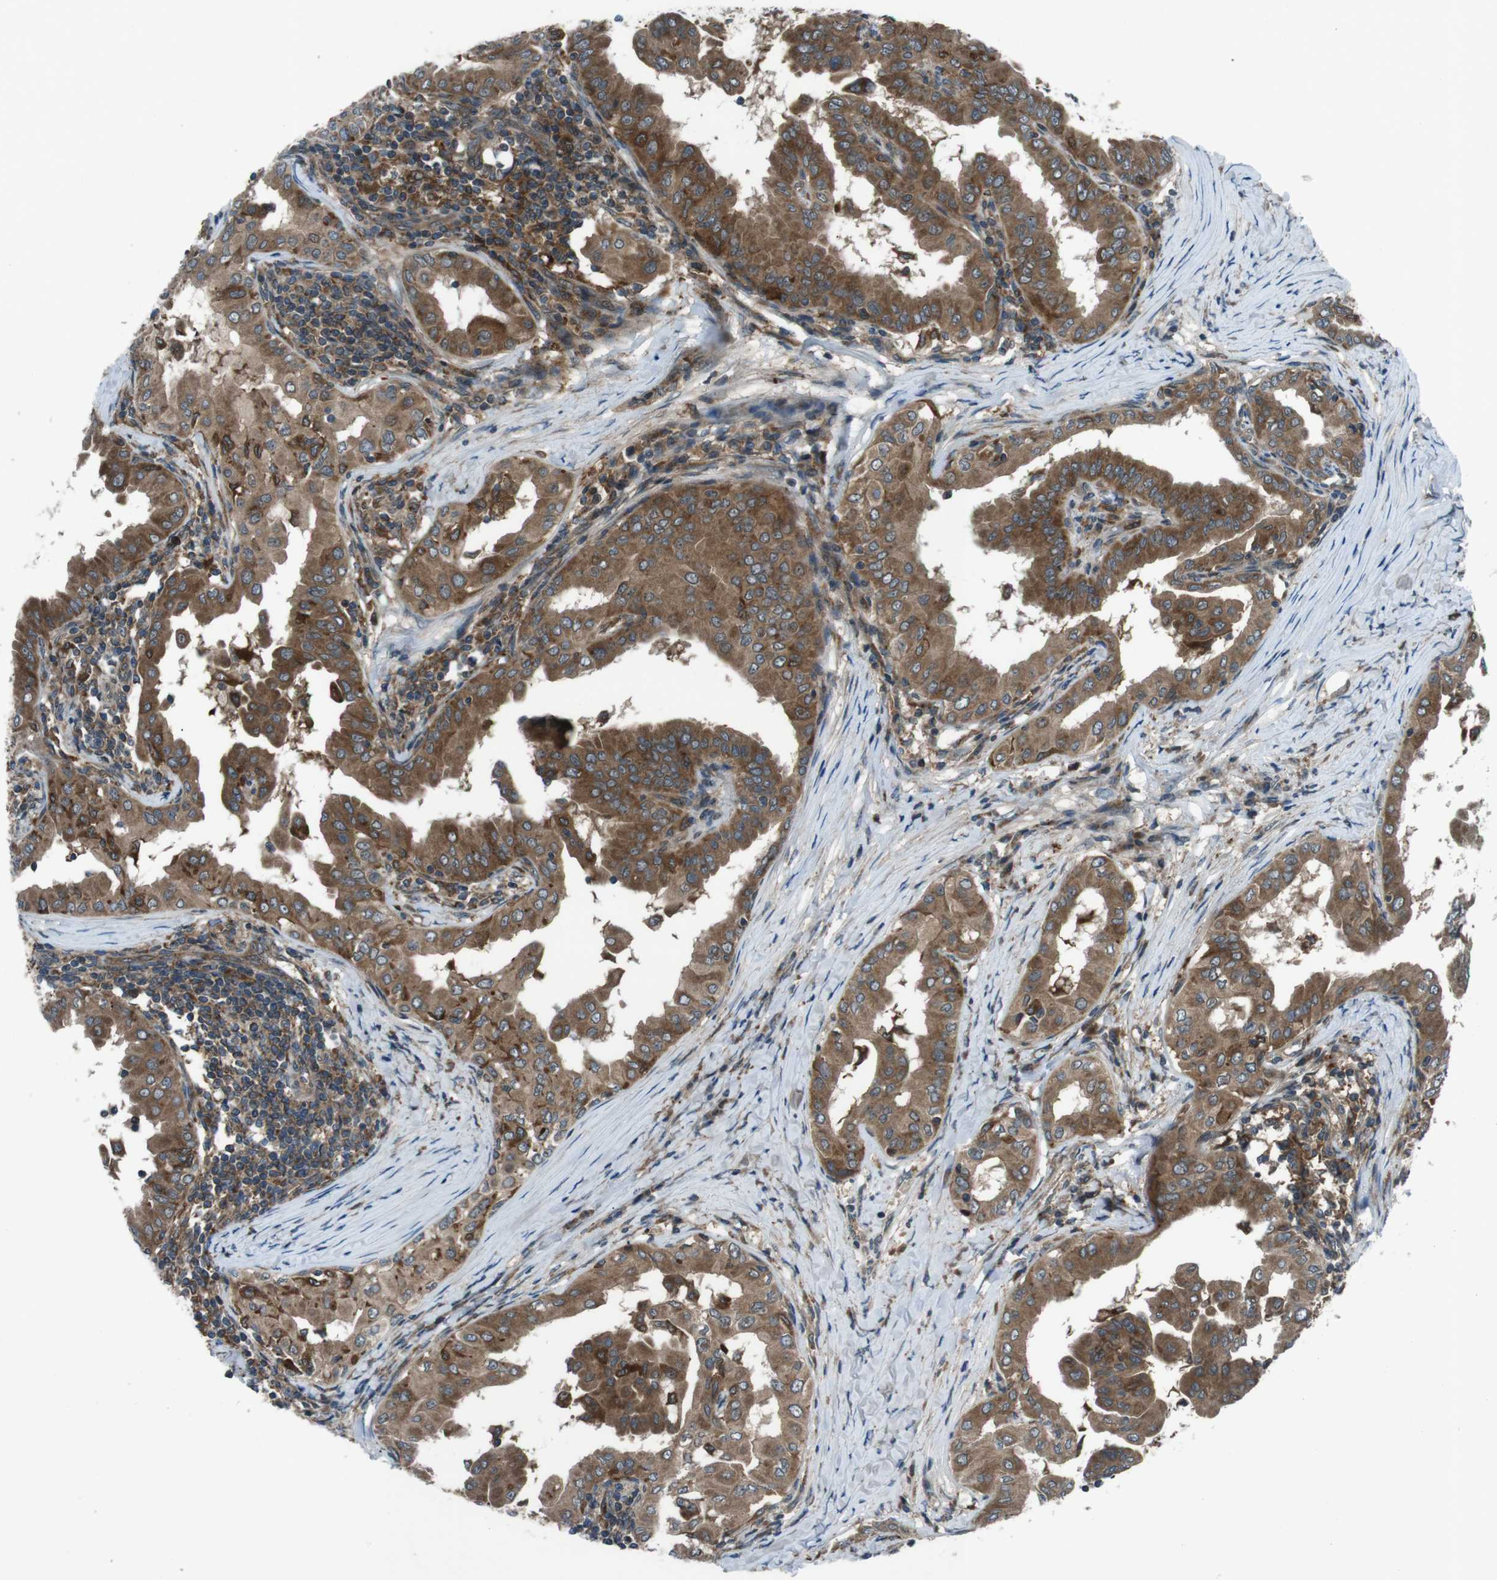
{"staining": {"intensity": "moderate", "quantity": ">75%", "location": "cytoplasmic/membranous"}, "tissue": "thyroid cancer", "cell_type": "Tumor cells", "image_type": "cancer", "snomed": [{"axis": "morphology", "description": "Papillary adenocarcinoma, NOS"}, {"axis": "topography", "description": "Thyroid gland"}], "caption": "Thyroid papillary adenocarcinoma stained with a brown dye displays moderate cytoplasmic/membranous positive staining in about >75% of tumor cells.", "gene": "SLC27A4", "patient": {"sex": "male", "age": 33}}